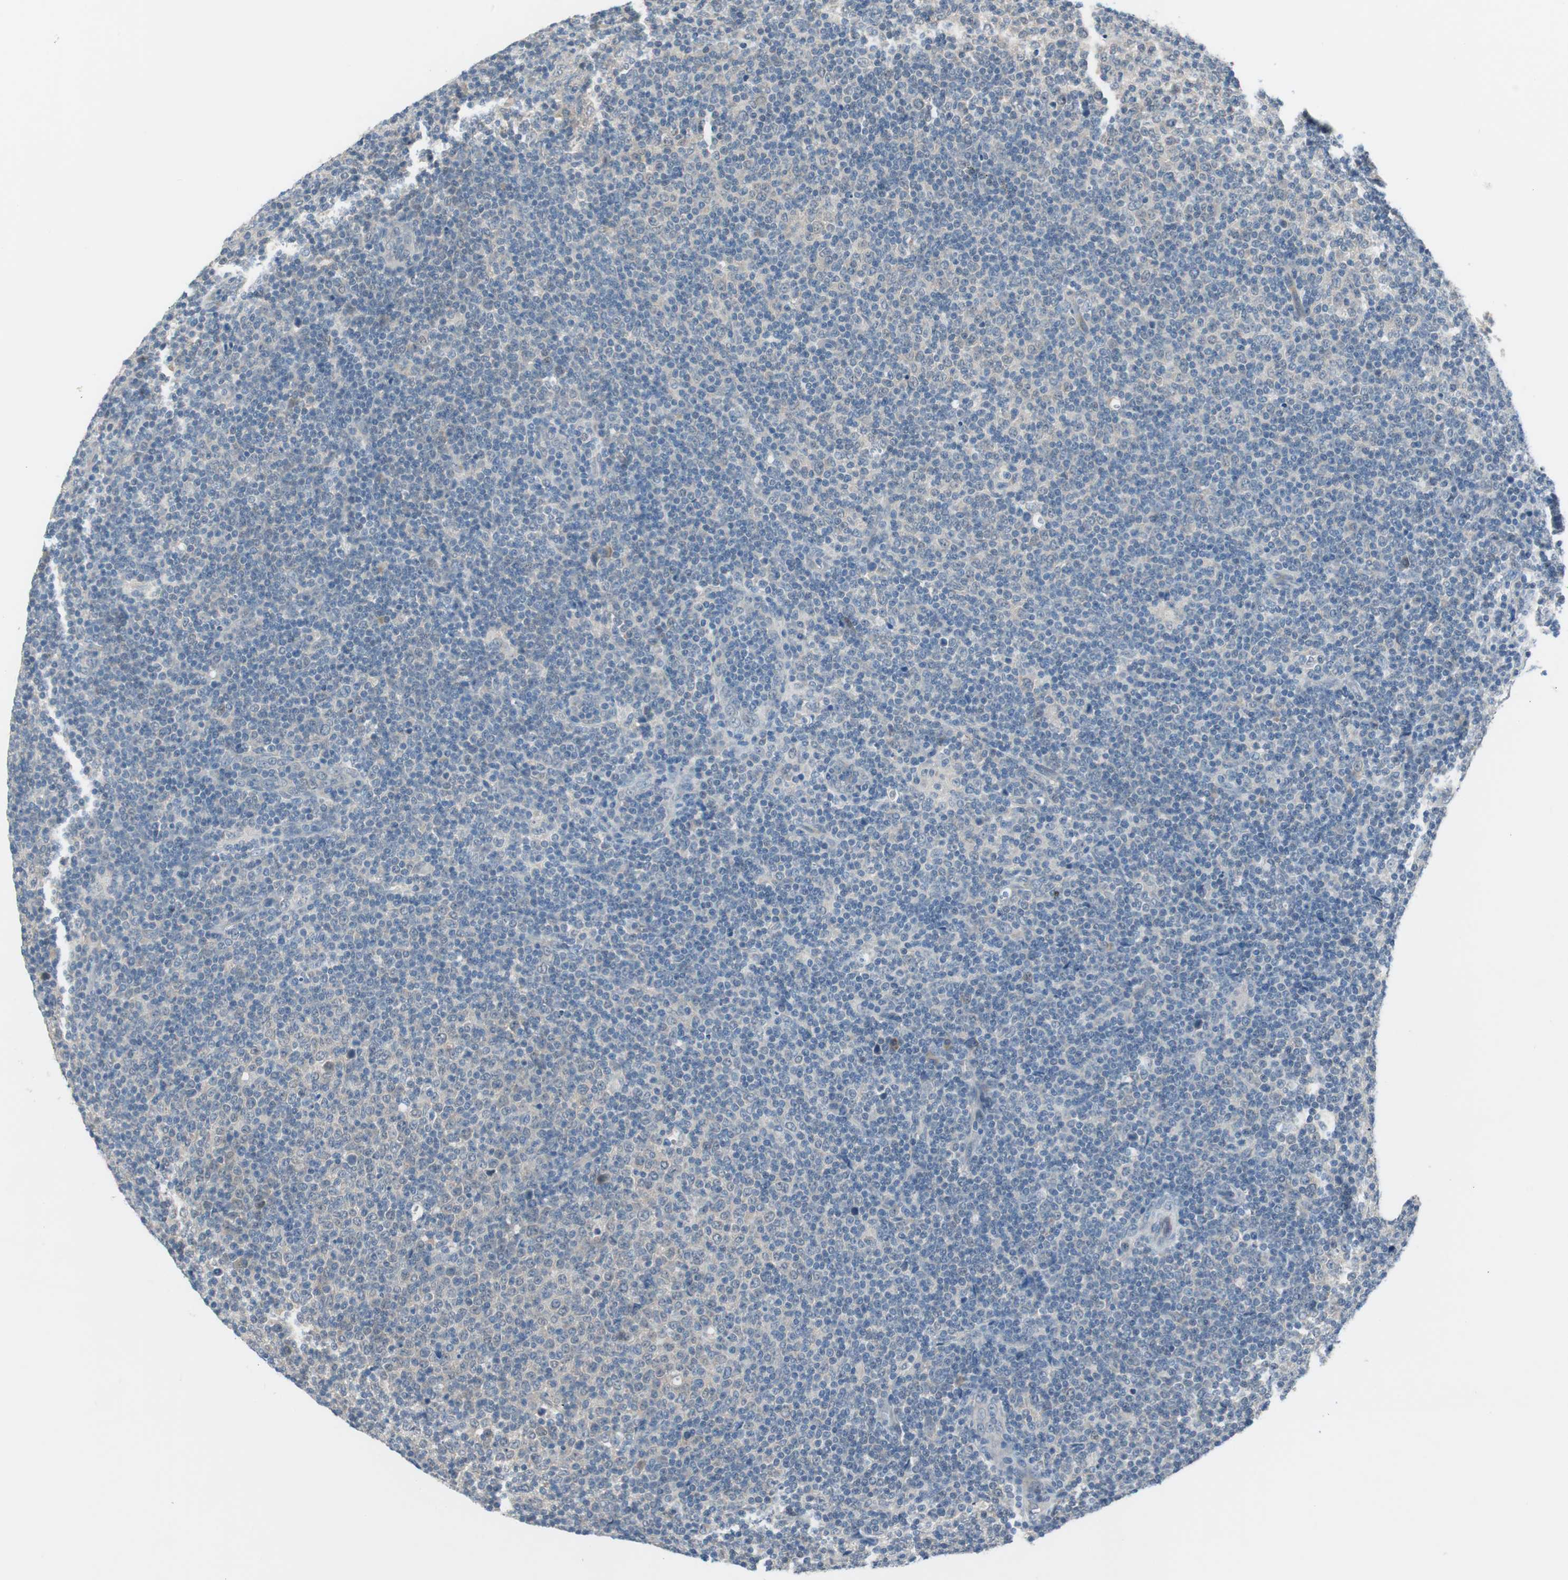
{"staining": {"intensity": "negative", "quantity": "none", "location": "none"}, "tissue": "lymphoma", "cell_type": "Tumor cells", "image_type": "cancer", "snomed": [{"axis": "morphology", "description": "Malignant lymphoma, non-Hodgkin's type, Low grade"}, {"axis": "topography", "description": "Lymph node"}], "caption": "Tumor cells show no significant staining in low-grade malignant lymphoma, non-Hodgkin's type. (DAB immunohistochemistry visualized using brightfield microscopy, high magnification).", "gene": "GRHL1", "patient": {"sex": "male", "age": 70}}